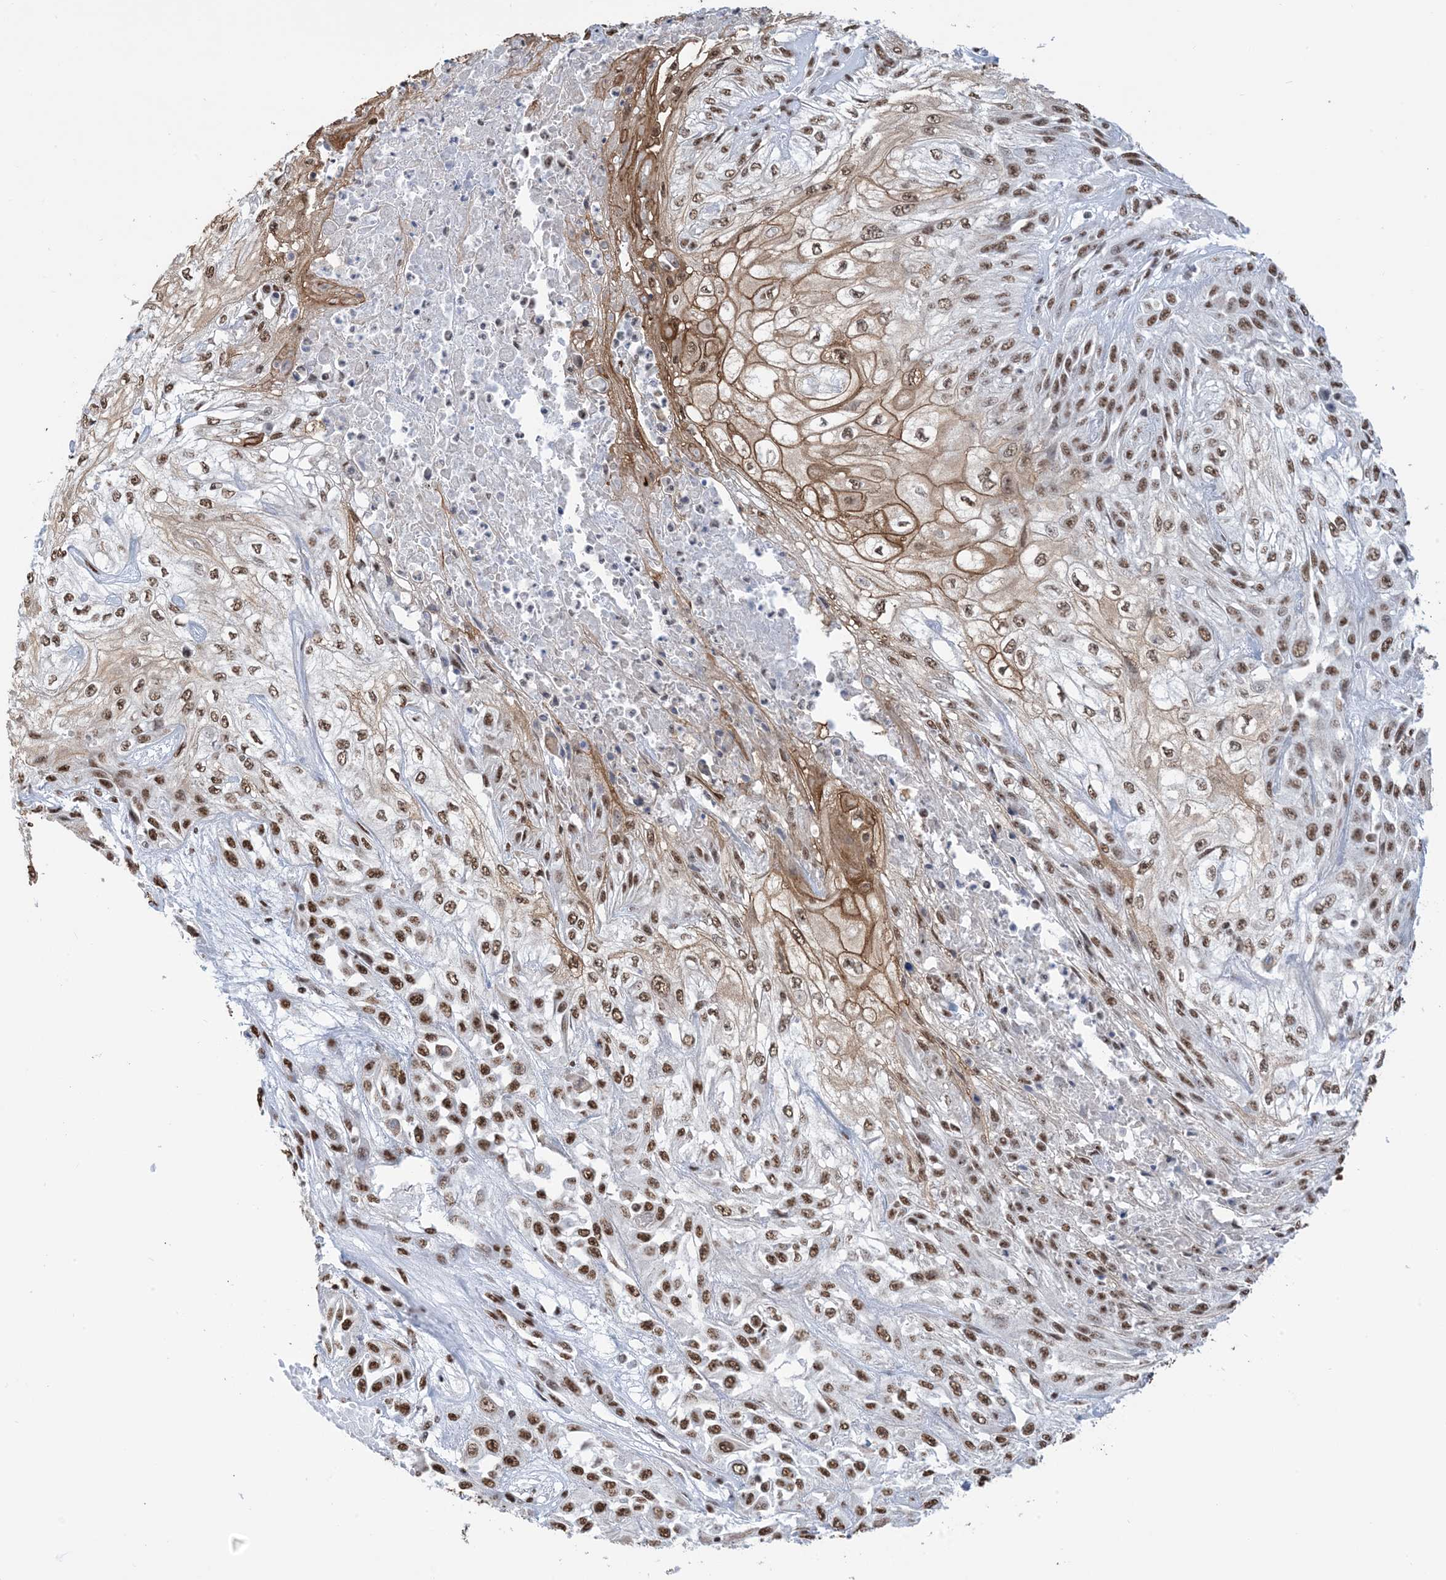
{"staining": {"intensity": "strong", "quantity": ">75%", "location": "nuclear"}, "tissue": "skin cancer", "cell_type": "Tumor cells", "image_type": "cancer", "snomed": [{"axis": "morphology", "description": "Squamous cell carcinoma, NOS"}, {"axis": "morphology", "description": "Squamous cell carcinoma, metastatic, NOS"}, {"axis": "topography", "description": "Skin"}, {"axis": "topography", "description": "Lymph node"}], "caption": "Skin cancer (squamous cell carcinoma) stained with a protein marker reveals strong staining in tumor cells.", "gene": "ZNF792", "patient": {"sex": "male", "age": 75}}